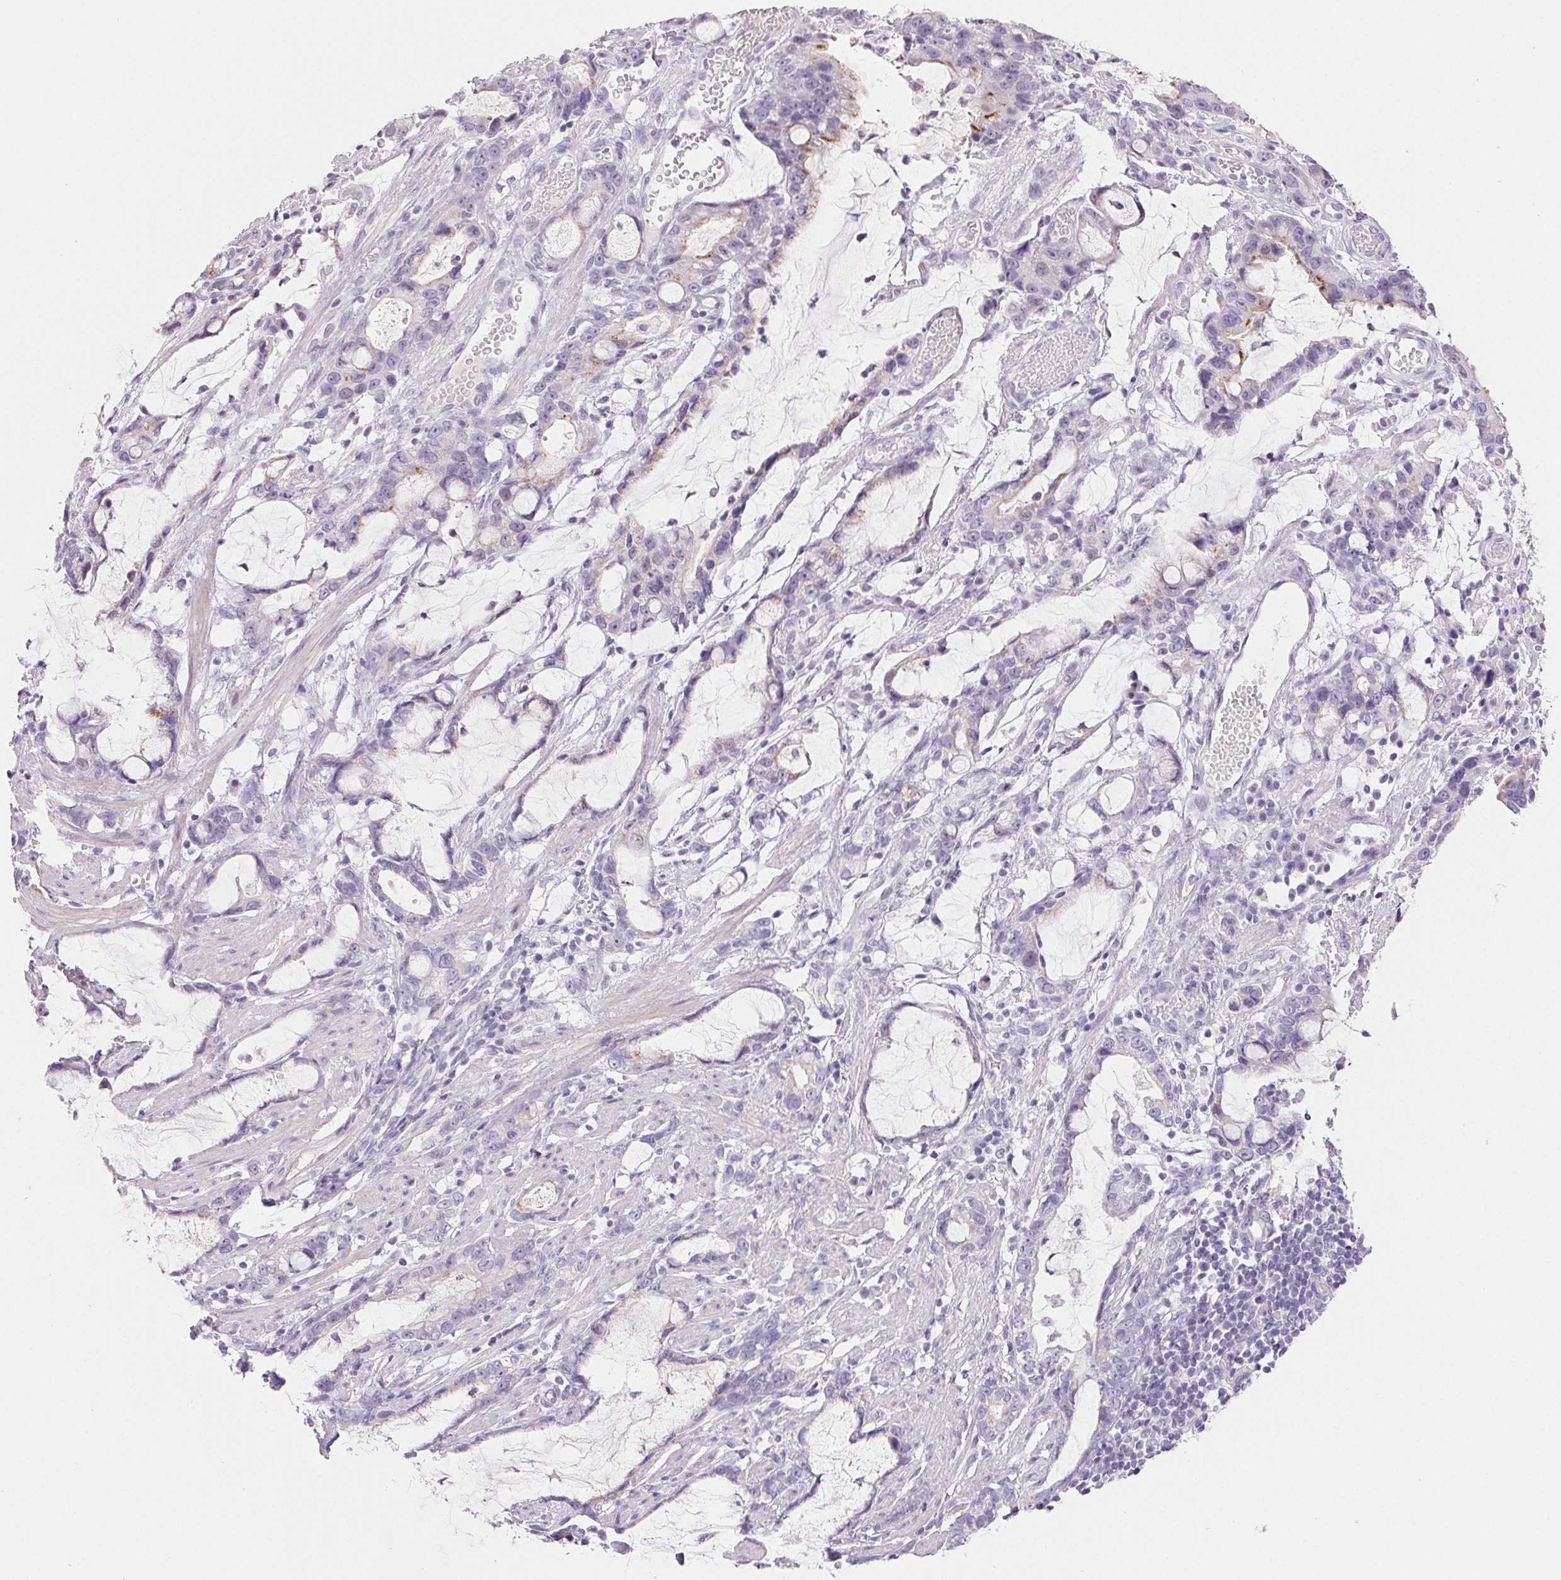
{"staining": {"intensity": "negative", "quantity": "none", "location": "none"}, "tissue": "stomach cancer", "cell_type": "Tumor cells", "image_type": "cancer", "snomed": [{"axis": "morphology", "description": "Adenocarcinoma, NOS"}, {"axis": "topography", "description": "Stomach"}], "caption": "This image is of stomach cancer (adenocarcinoma) stained with immunohistochemistry to label a protein in brown with the nuclei are counter-stained blue. There is no staining in tumor cells.", "gene": "BPIFB2", "patient": {"sex": "male", "age": 55}}